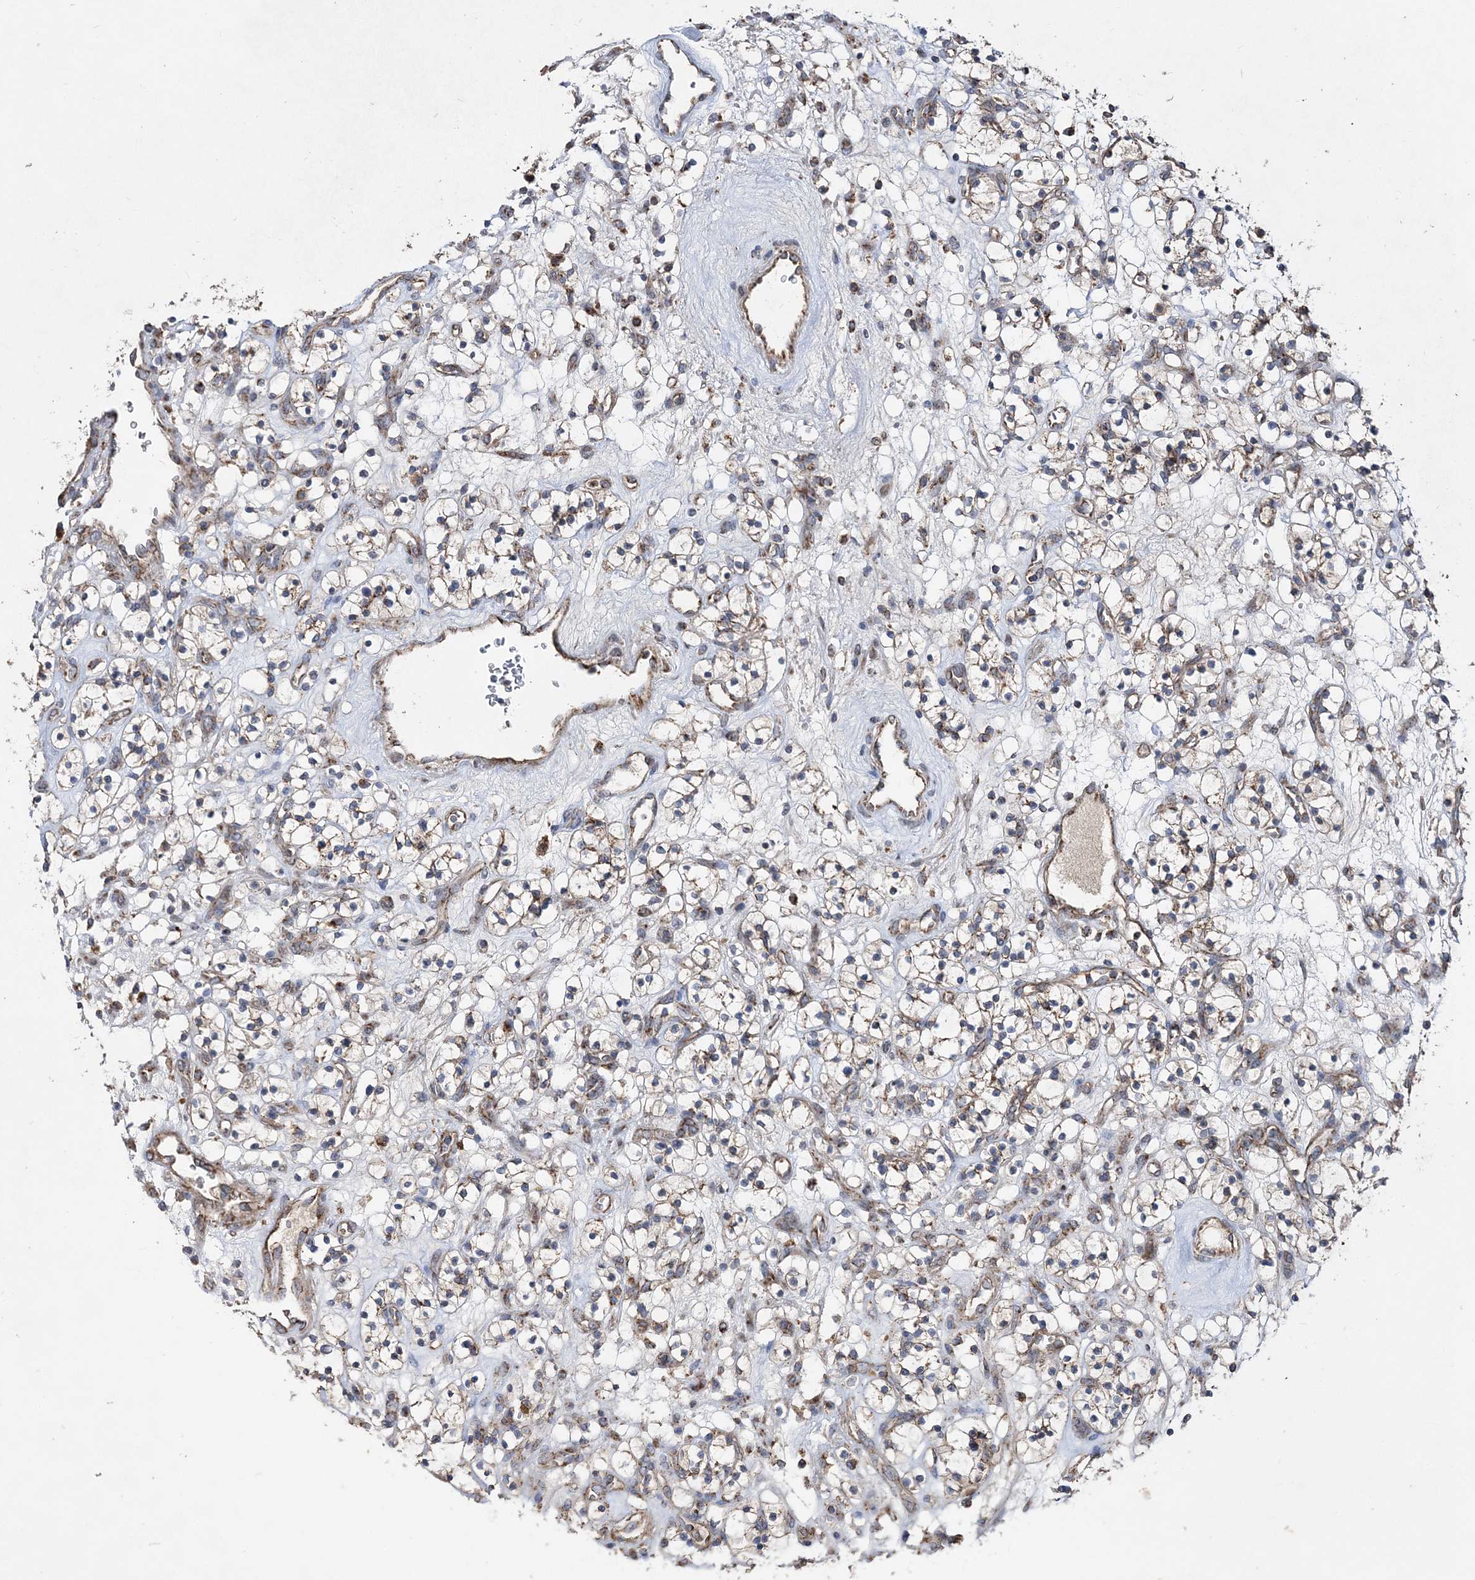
{"staining": {"intensity": "weak", "quantity": "25%-75%", "location": "cytoplasmic/membranous"}, "tissue": "renal cancer", "cell_type": "Tumor cells", "image_type": "cancer", "snomed": [{"axis": "morphology", "description": "Adenocarcinoma, NOS"}, {"axis": "topography", "description": "Kidney"}], "caption": "Adenocarcinoma (renal) tissue displays weak cytoplasmic/membranous positivity in approximately 25%-75% of tumor cells, visualized by immunohistochemistry. The protein of interest is stained brown, and the nuclei are stained in blue (DAB IHC with brightfield microscopy, high magnification).", "gene": "POC5", "patient": {"sex": "female", "age": 57}}